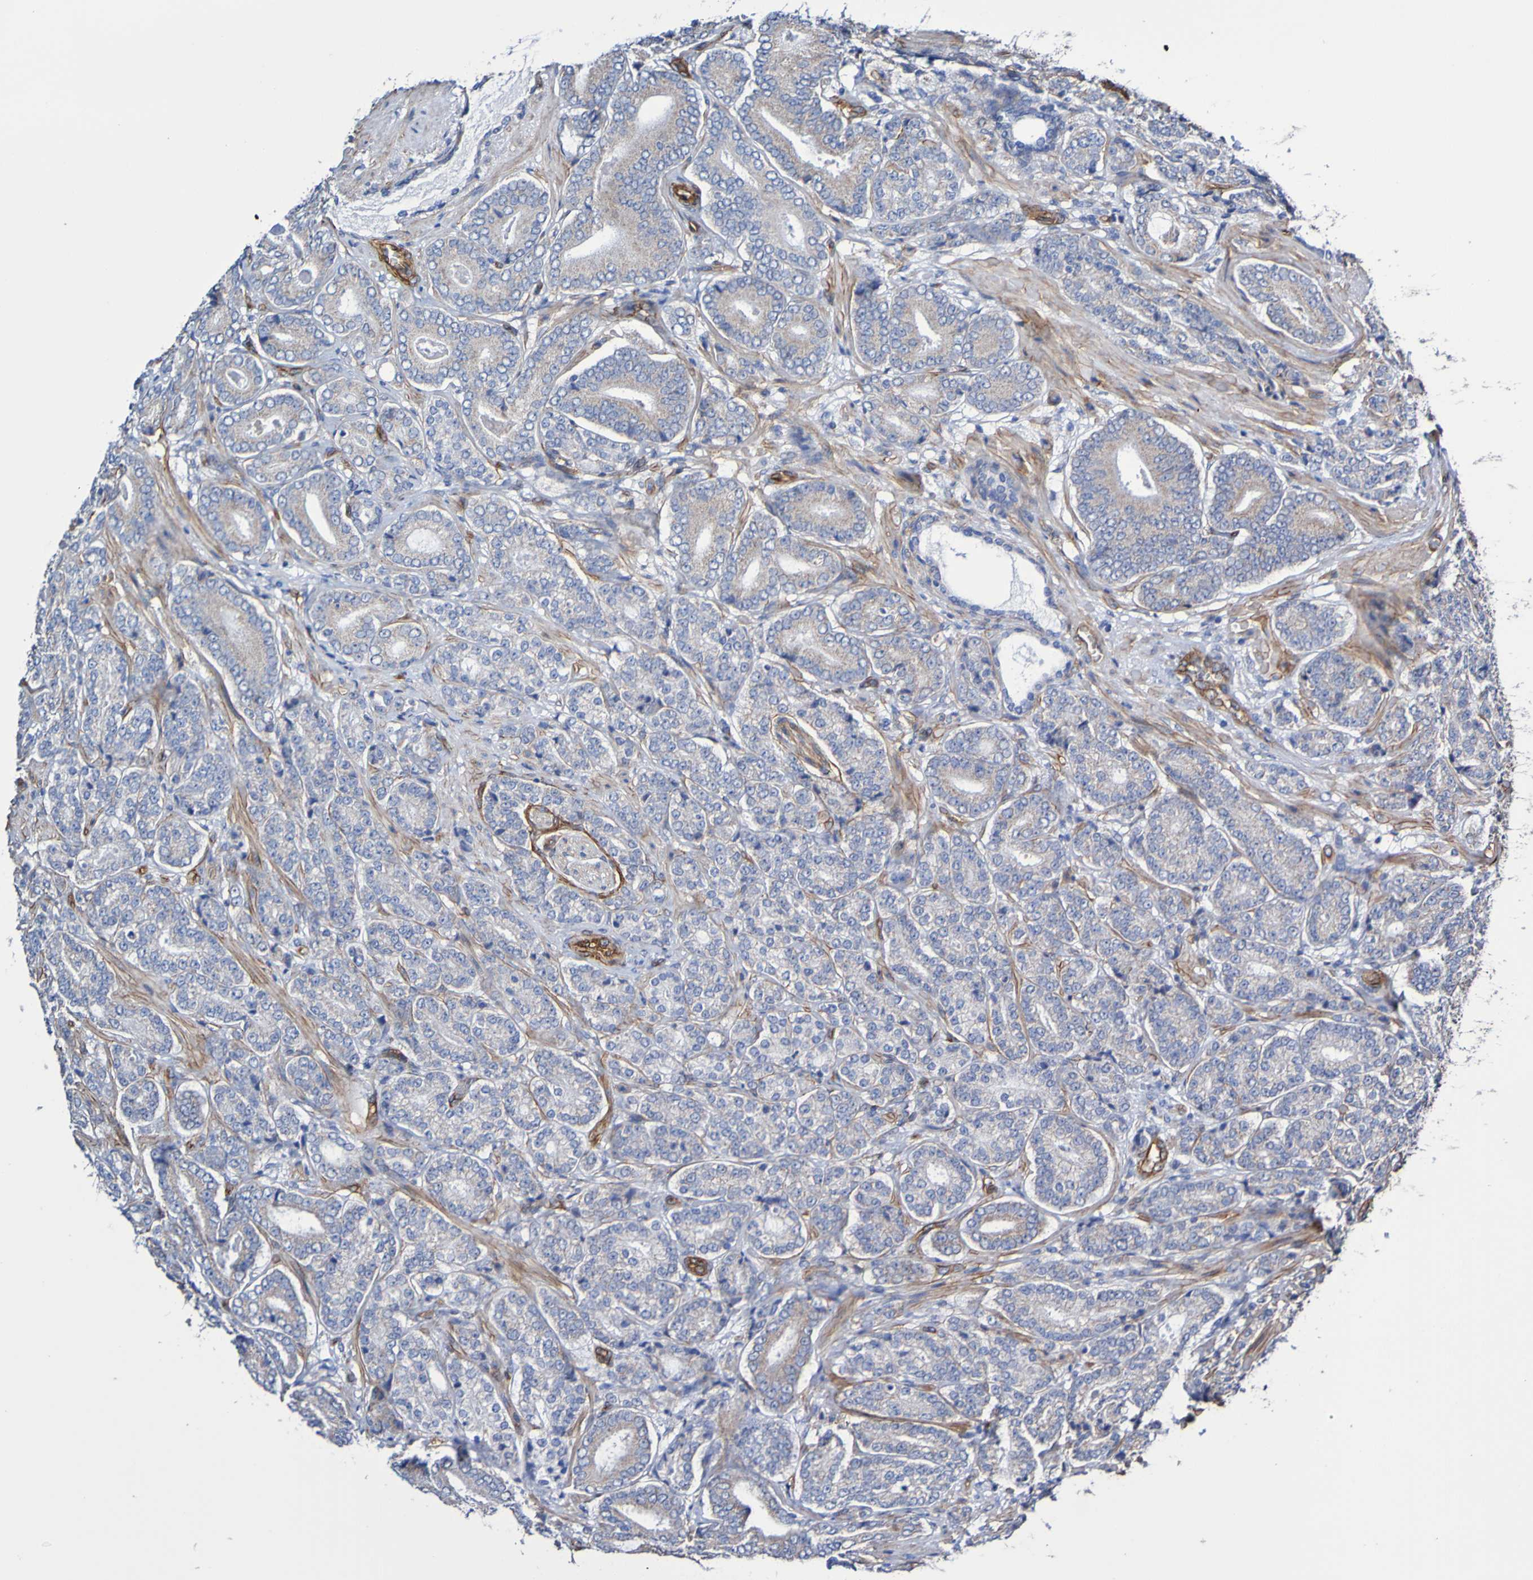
{"staining": {"intensity": "weak", "quantity": "<25%", "location": "cytoplasmic/membranous"}, "tissue": "prostate cancer", "cell_type": "Tumor cells", "image_type": "cancer", "snomed": [{"axis": "morphology", "description": "Adenocarcinoma, High grade"}, {"axis": "topography", "description": "Prostate"}], "caption": "High power microscopy histopathology image of an immunohistochemistry micrograph of adenocarcinoma (high-grade) (prostate), revealing no significant staining in tumor cells.", "gene": "ELMOD3", "patient": {"sex": "male", "age": 61}}